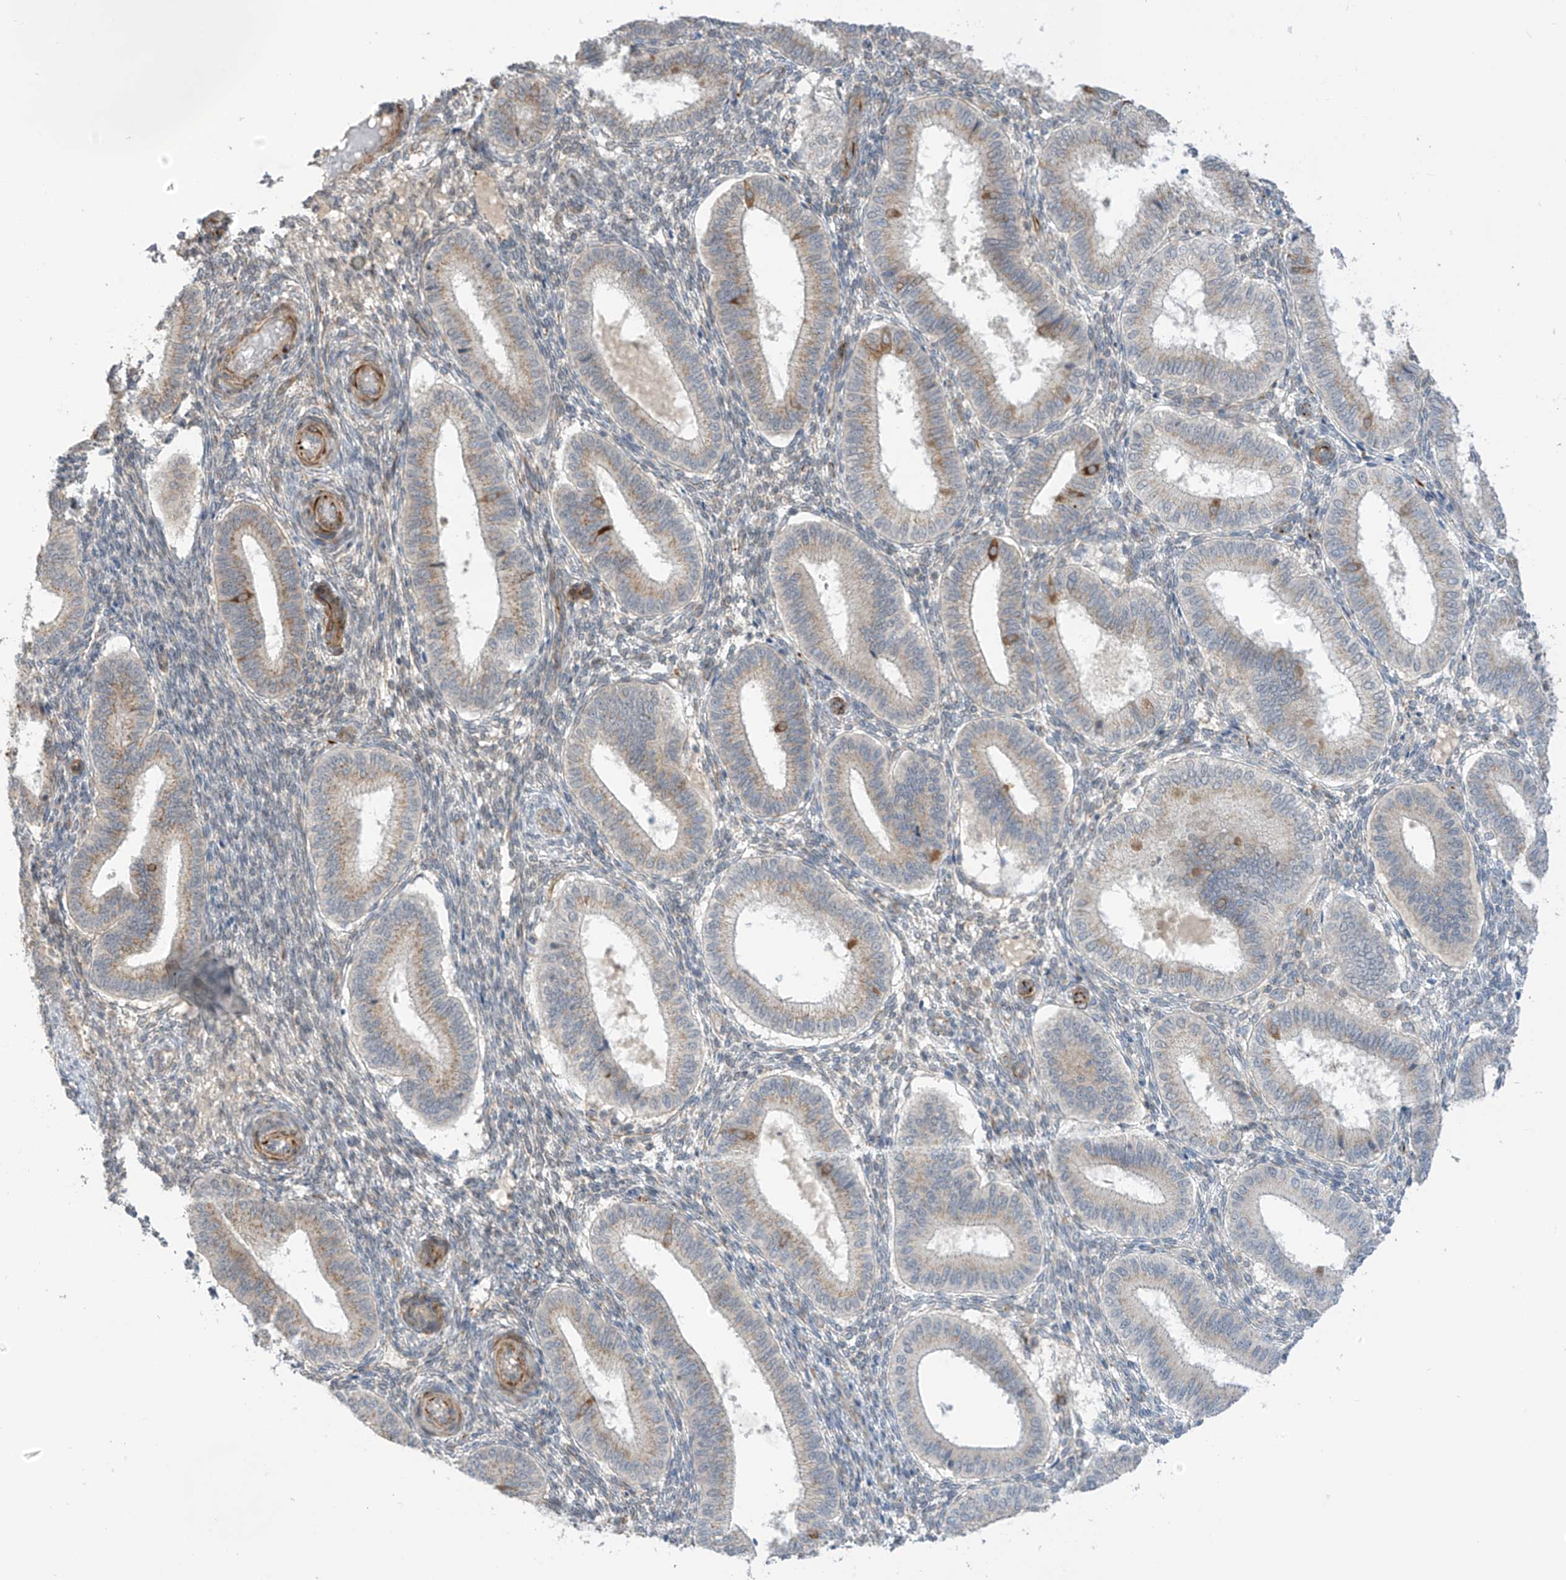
{"staining": {"intensity": "negative", "quantity": "none", "location": "none"}, "tissue": "endometrium", "cell_type": "Cells in endometrial stroma", "image_type": "normal", "snomed": [{"axis": "morphology", "description": "Normal tissue, NOS"}, {"axis": "topography", "description": "Endometrium"}], "caption": "Human endometrium stained for a protein using immunohistochemistry demonstrates no staining in cells in endometrial stroma.", "gene": "HS6ST2", "patient": {"sex": "female", "age": 39}}